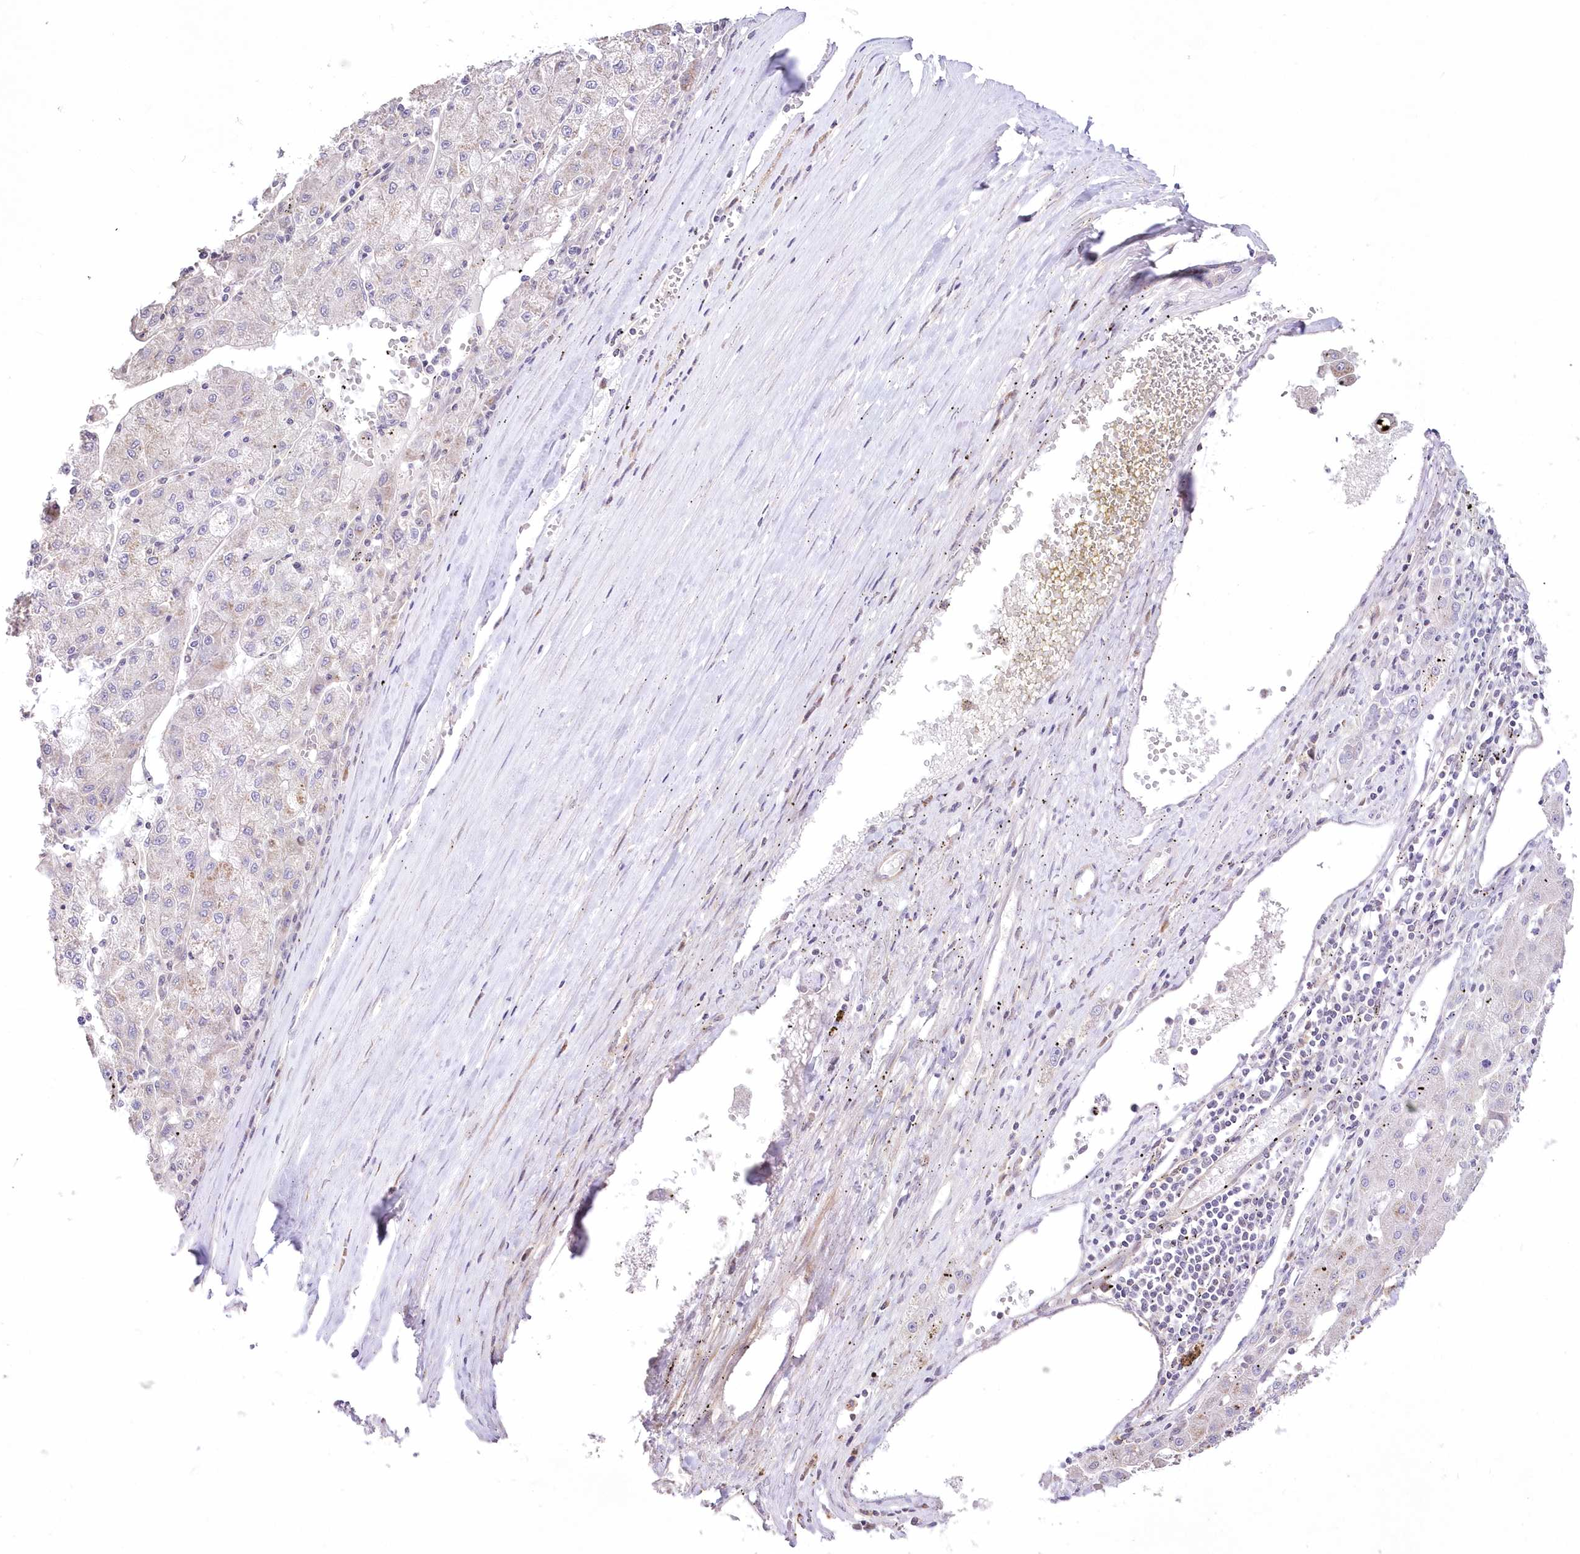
{"staining": {"intensity": "negative", "quantity": "none", "location": "none"}, "tissue": "liver cancer", "cell_type": "Tumor cells", "image_type": "cancer", "snomed": [{"axis": "morphology", "description": "Carcinoma, Hepatocellular, NOS"}, {"axis": "topography", "description": "Liver"}], "caption": "This is an immunohistochemistry (IHC) photomicrograph of liver hepatocellular carcinoma. There is no staining in tumor cells.", "gene": "FAM241B", "patient": {"sex": "male", "age": 72}}